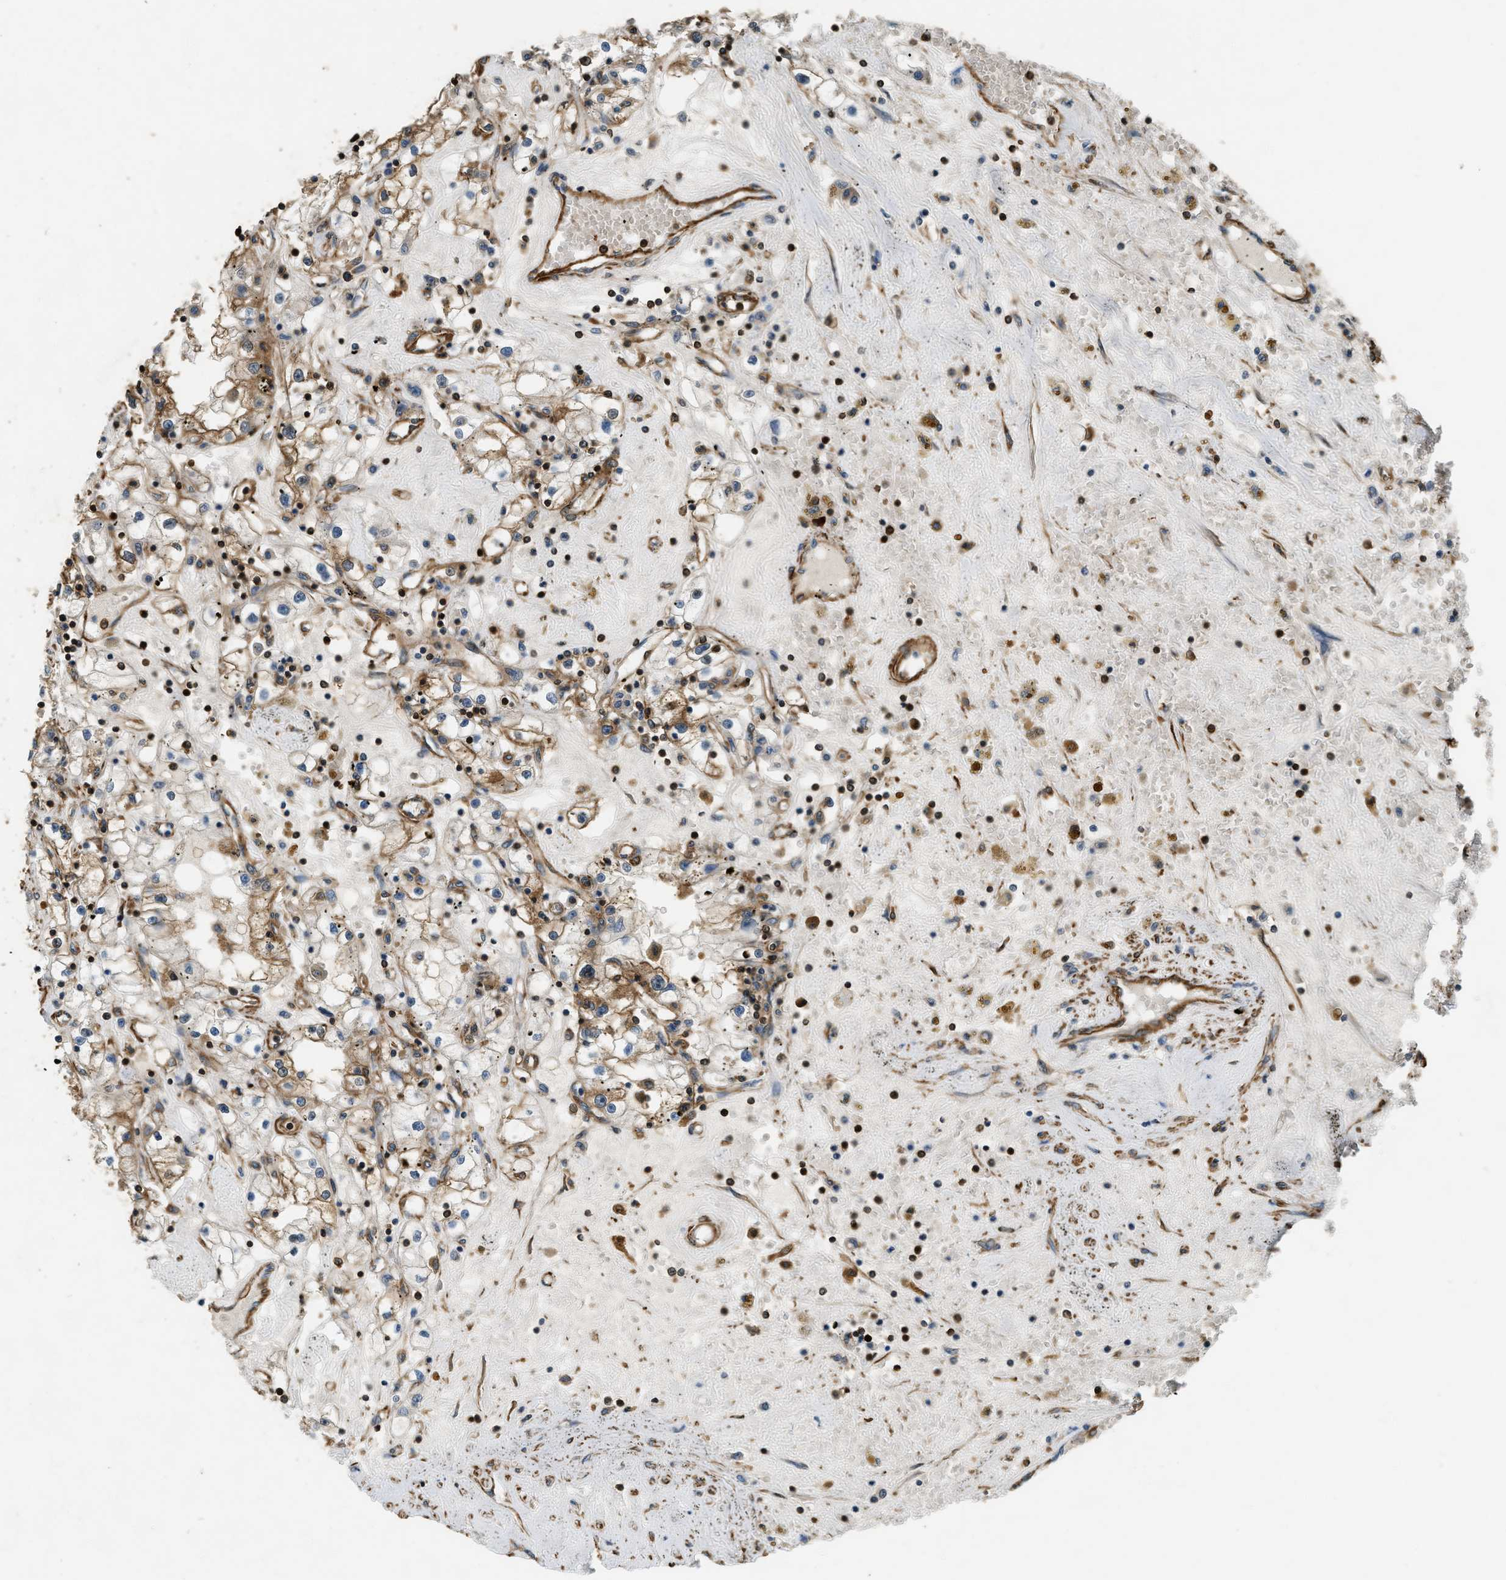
{"staining": {"intensity": "moderate", "quantity": ">75%", "location": "cytoplasmic/membranous"}, "tissue": "renal cancer", "cell_type": "Tumor cells", "image_type": "cancer", "snomed": [{"axis": "morphology", "description": "Adenocarcinoma, NOS"}, {"axis": "topography", "description": "Kidney"}], "caption": "Renal cancer (adenocarcinoma) was stained to show a protein in brown. There is medium levels of moderate cytoplasmic/membranous expression in about >75% of tumor cells. (brown staining indicates protein expression, while blue staining denotes nuclei).", "gene": "YARS1", "patient": {"sex": "male", "age": 56}}